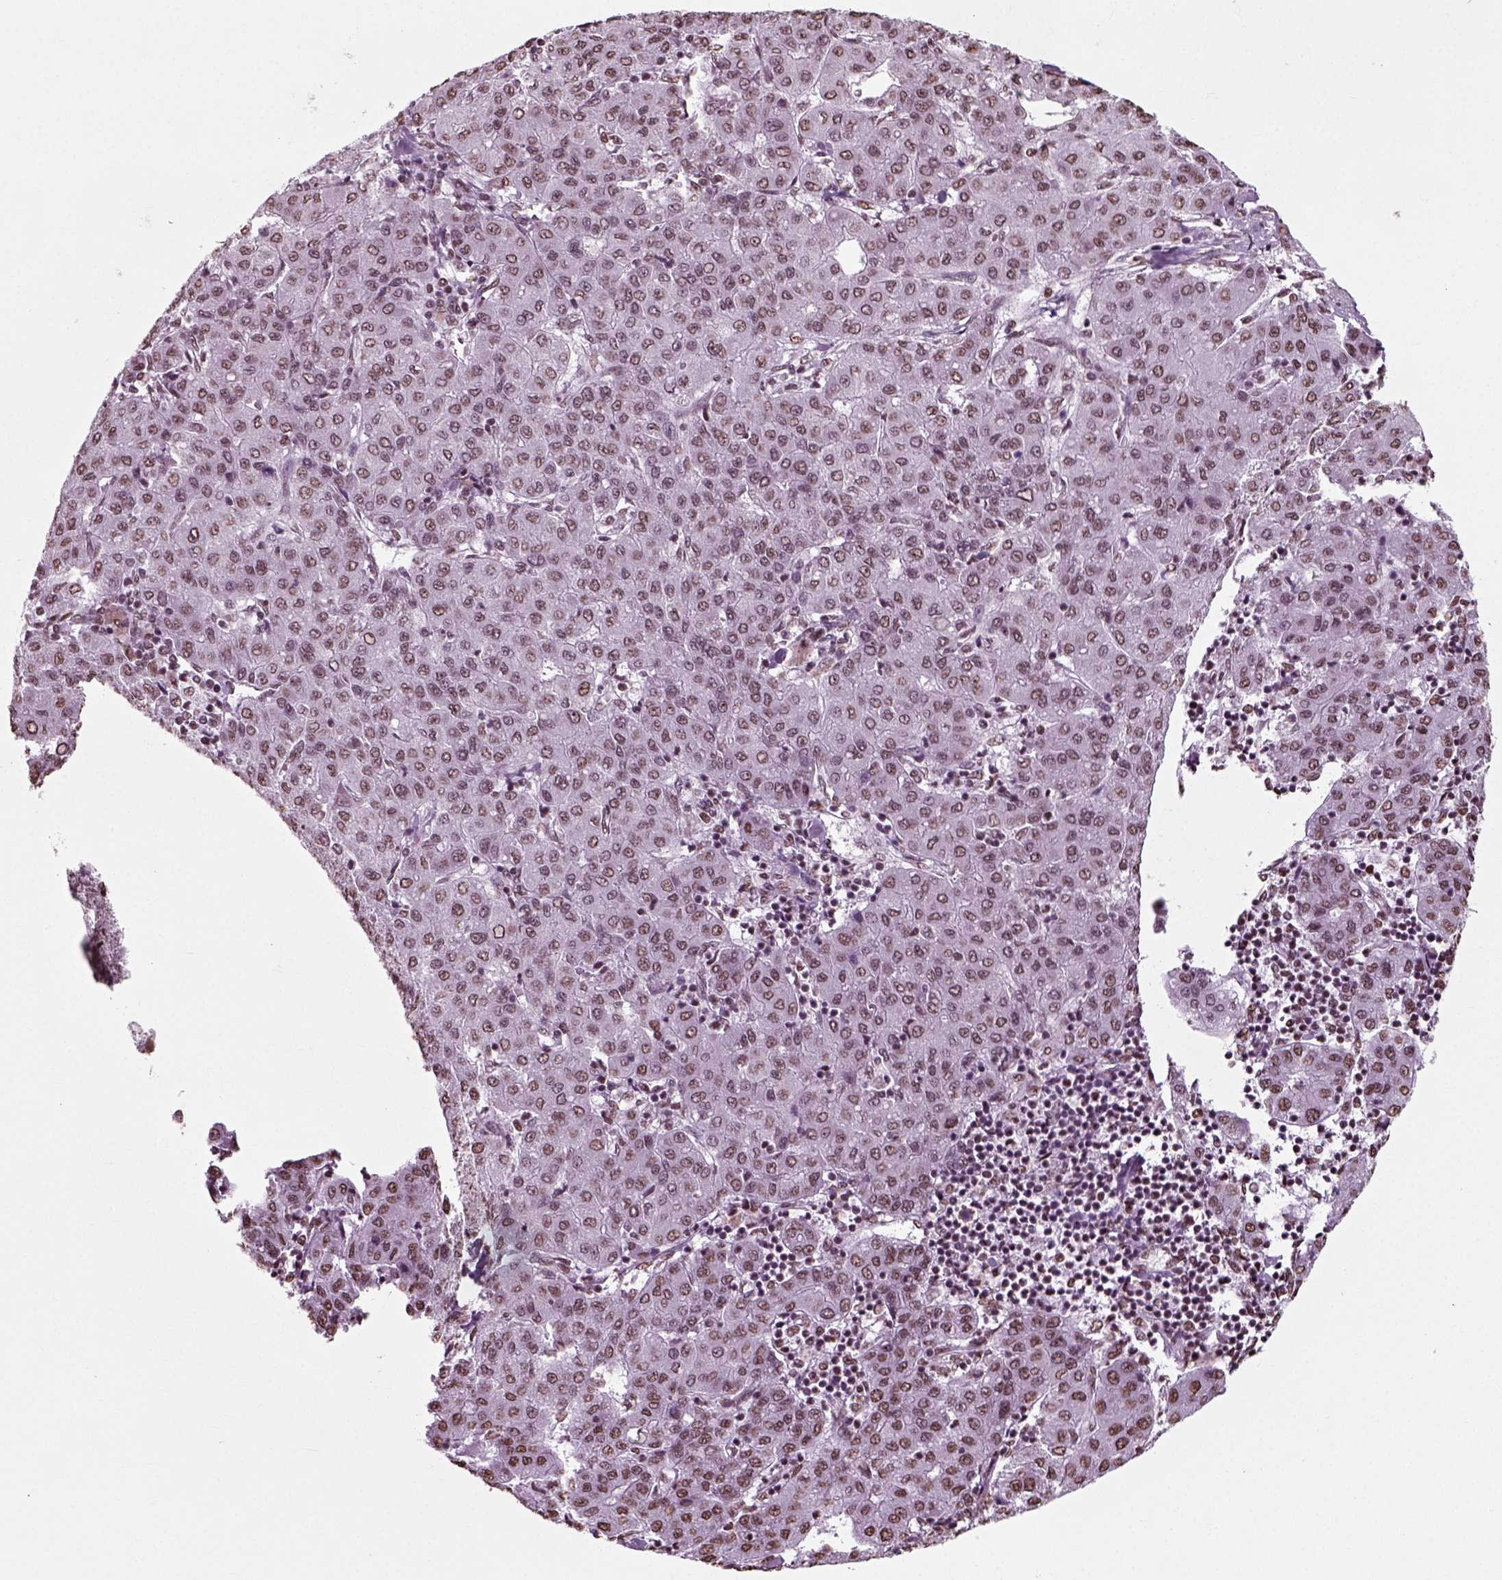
{"staining": {"intensity": "weak", "quantity": ">75%", "location": "nuclear"}, "tissue": "liver cancer", "cell_type": "Tumor cells", "image_type": "cancer", "snomed": [{"axis": "morphology", "description": "Carcinoma, Hepatocellular, NOS"}, {"axis": "topography", "description": "Liver"}], "caption": "High-power microscopy captured an immunohistochemistry photomicrograph of liver hepatocellular carcinoma, revealing weak nuclear positivity in about >75% of tumor cells.", "gene": "POLR1H", "patient": {"sex": "male", "age": 65}}